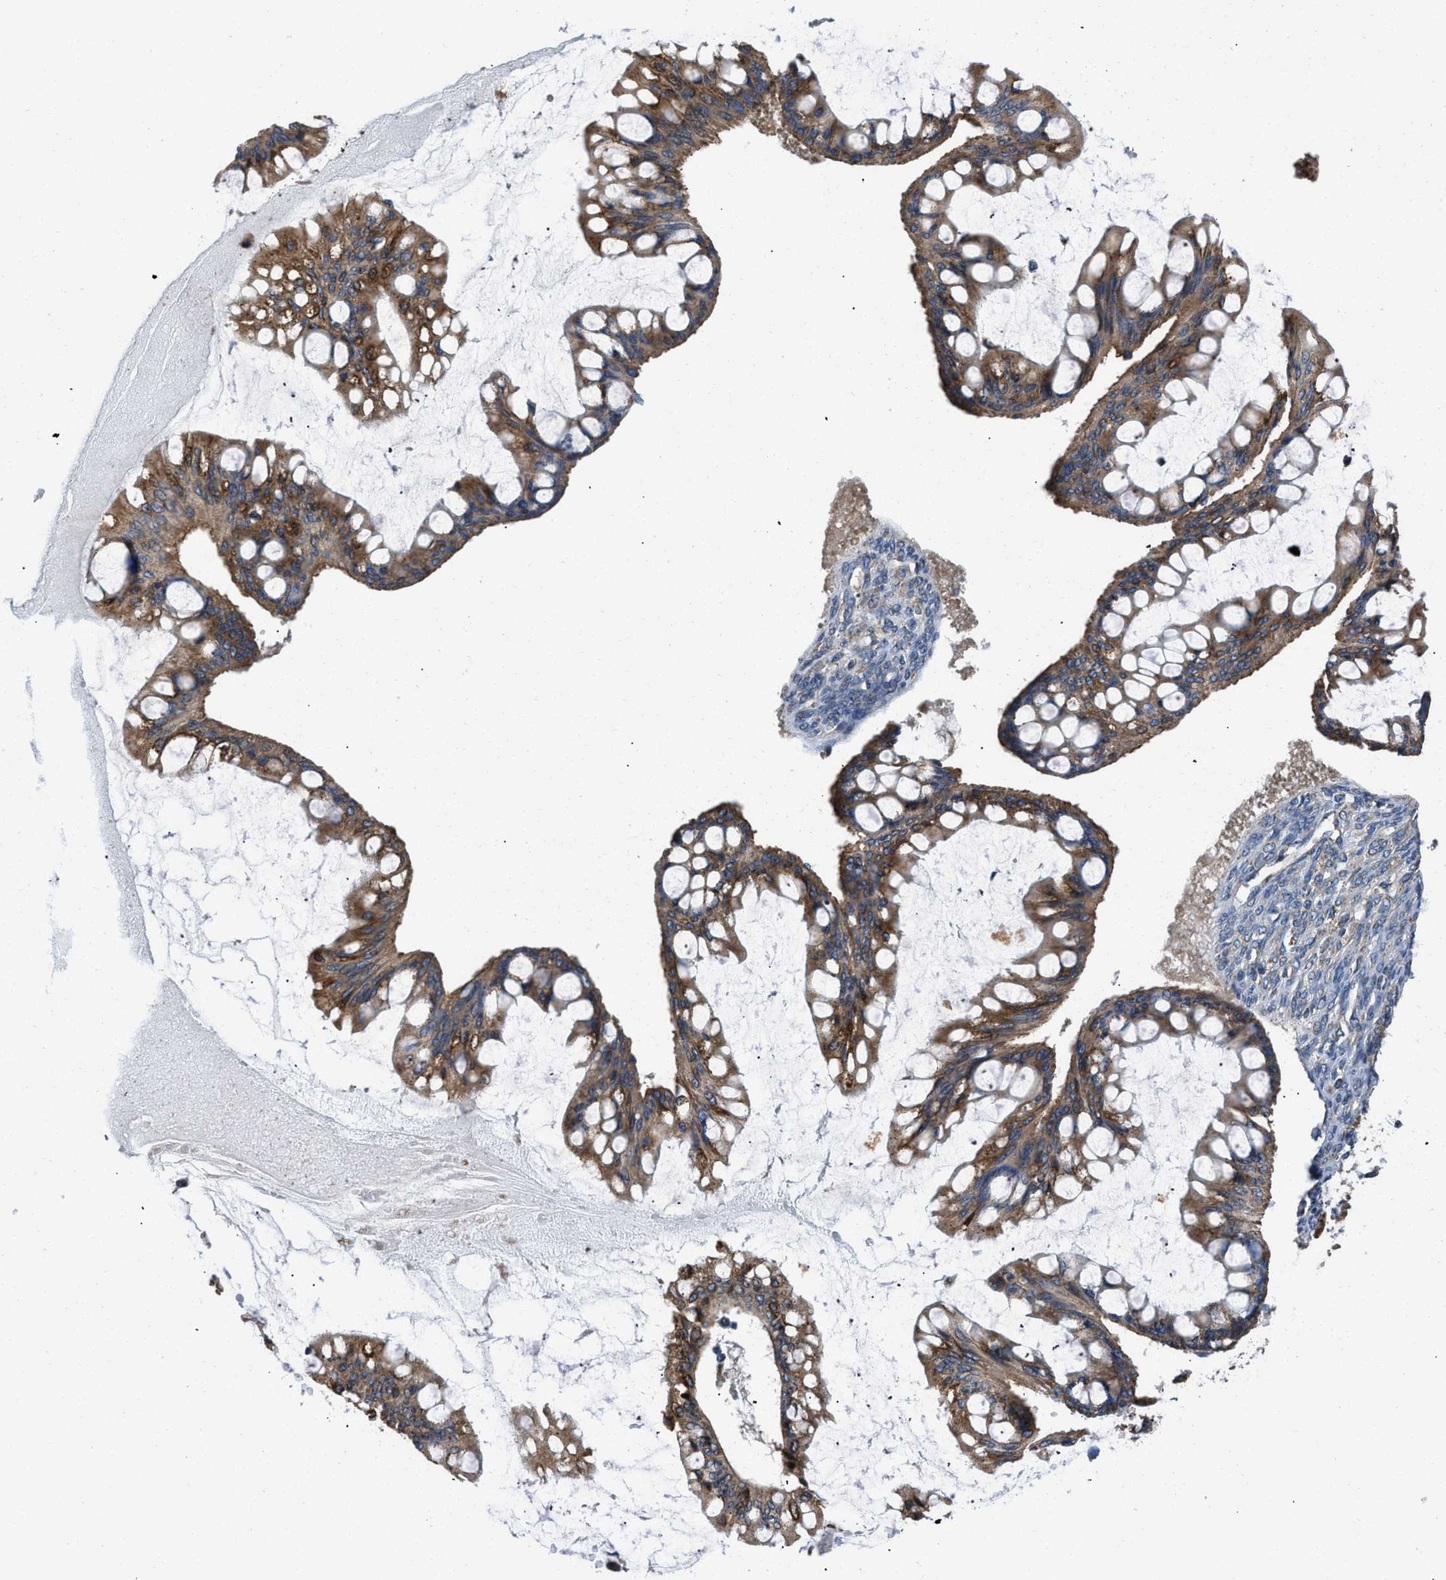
{"staining": {"intensity": "moderate", "quantity": ">75%", "location": "cytoplasmic/membranous"}, "tissue": "ovarian cancer", "cell_type": "Tumor cells", "image_type": "cancer", "snomed": [{"axis": "morphology", "description": "Cystadenocarcinoma, mucinous, NOS"}, {"axis": "topography", "description": "Ovary"}], "caption": "This photomicrograph reveals ovarian cancer (mucinous cystadenocarcinoma) stained with IHC to label a protein in brown. The cytoplasmic/membranous of tumor cells show moderate positivity for the protein. Nuclei are counter-stained blue.", "gene": "CEP128", "patient": {"sex": "female", "age": 73}}